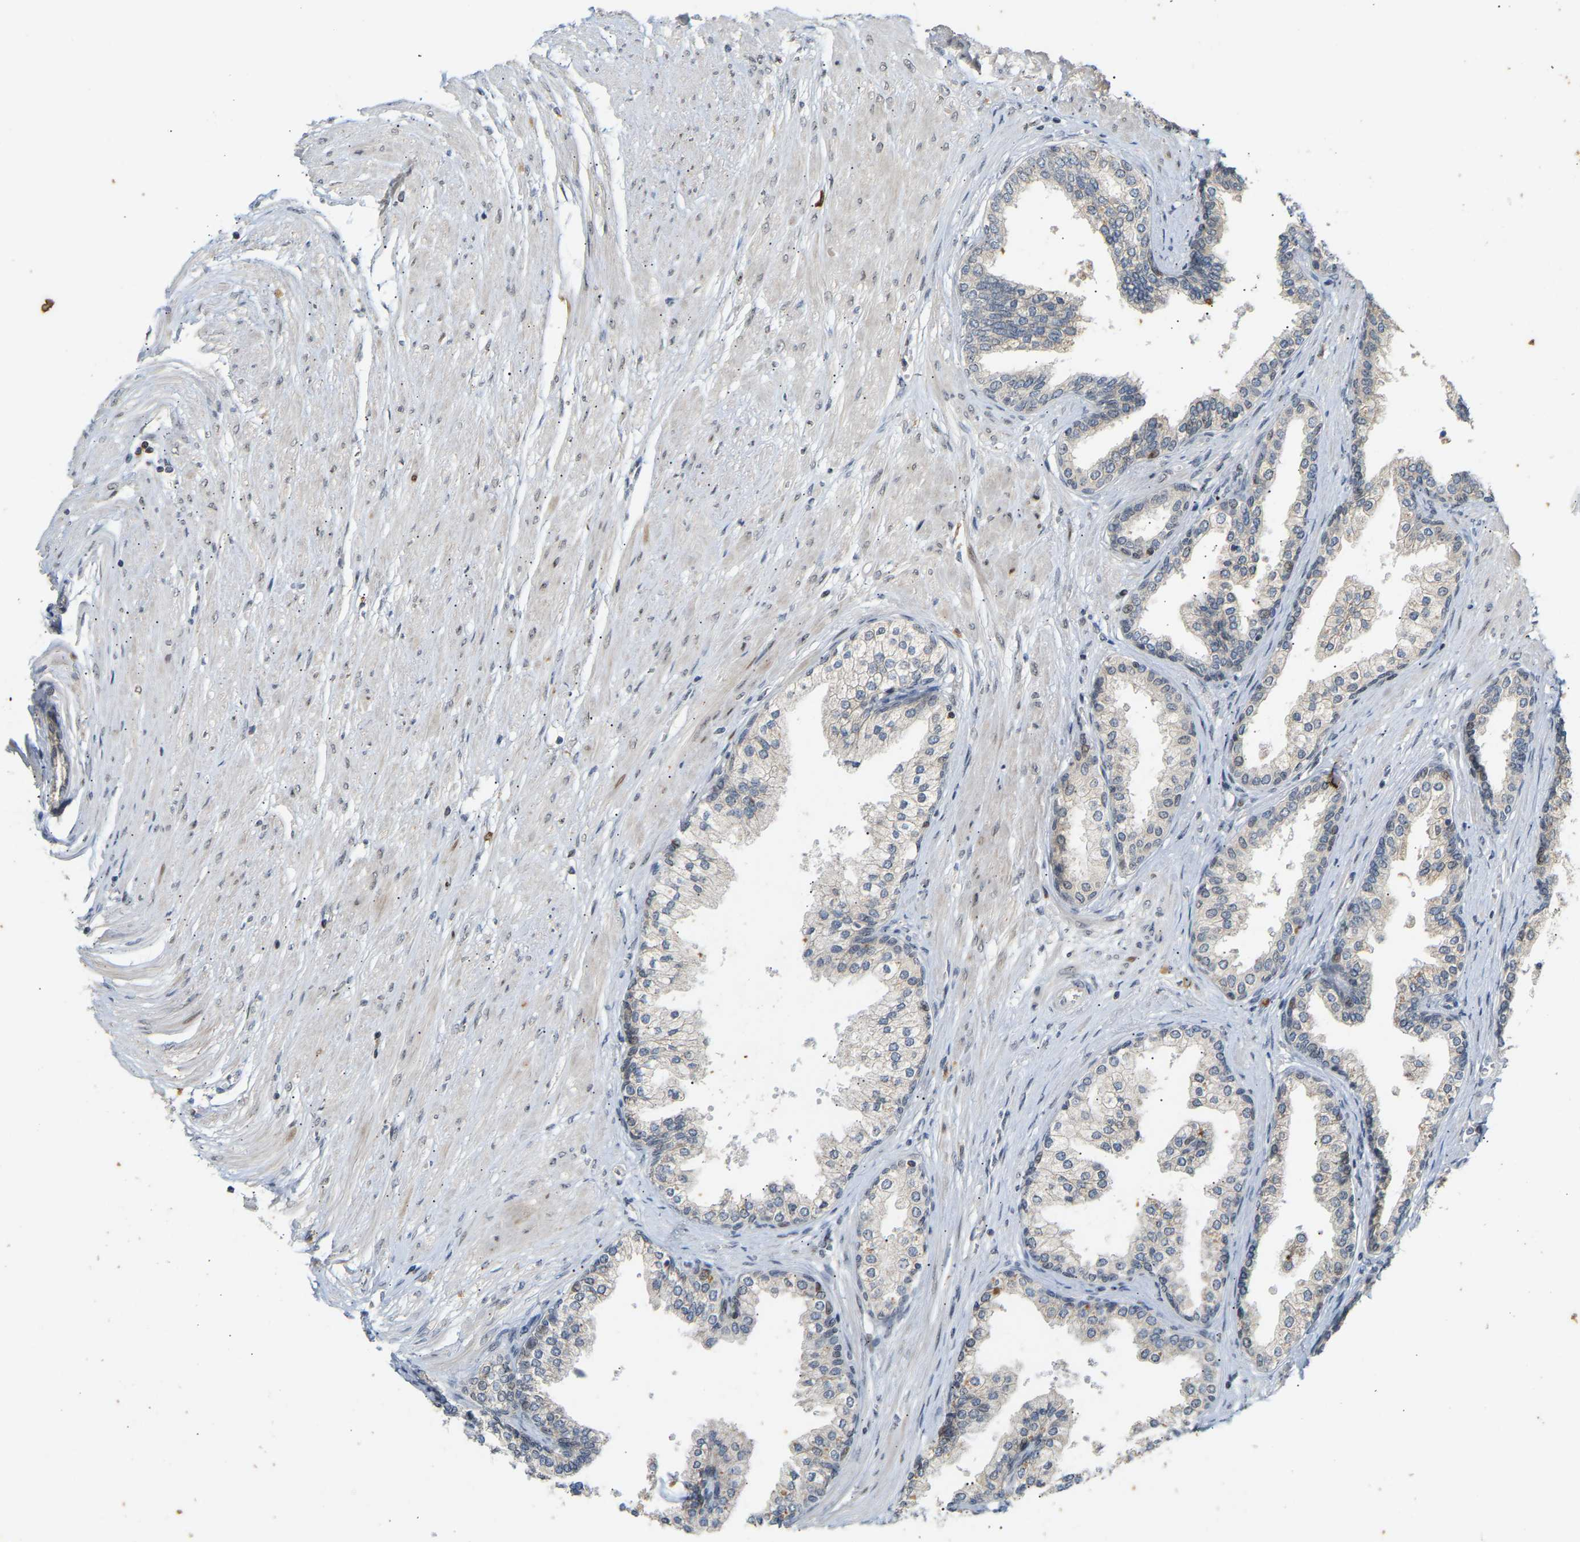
{"staining": {"intensity": "negative", "quantity": "none", "location": "none"}, "tissue": "prostate cancer", "cell_type": "Tumor cells", "image_type": "cancer", "snomed": [{"axis": "morphology", "description": "Adenocarcinoma, Low grade"}, {"axis": "topography", "description": "Prostate"}], "caption": "High power microscopy image of an IHC image of prostate cancer (low-grade adenocarcinoma), revealing no significant positivity in tumor cells. (Immunohistochemistry, brightfield microscopy, high magnification).", "gene": "PTPN4", "patient": {"sex": "male", "age": 52}}